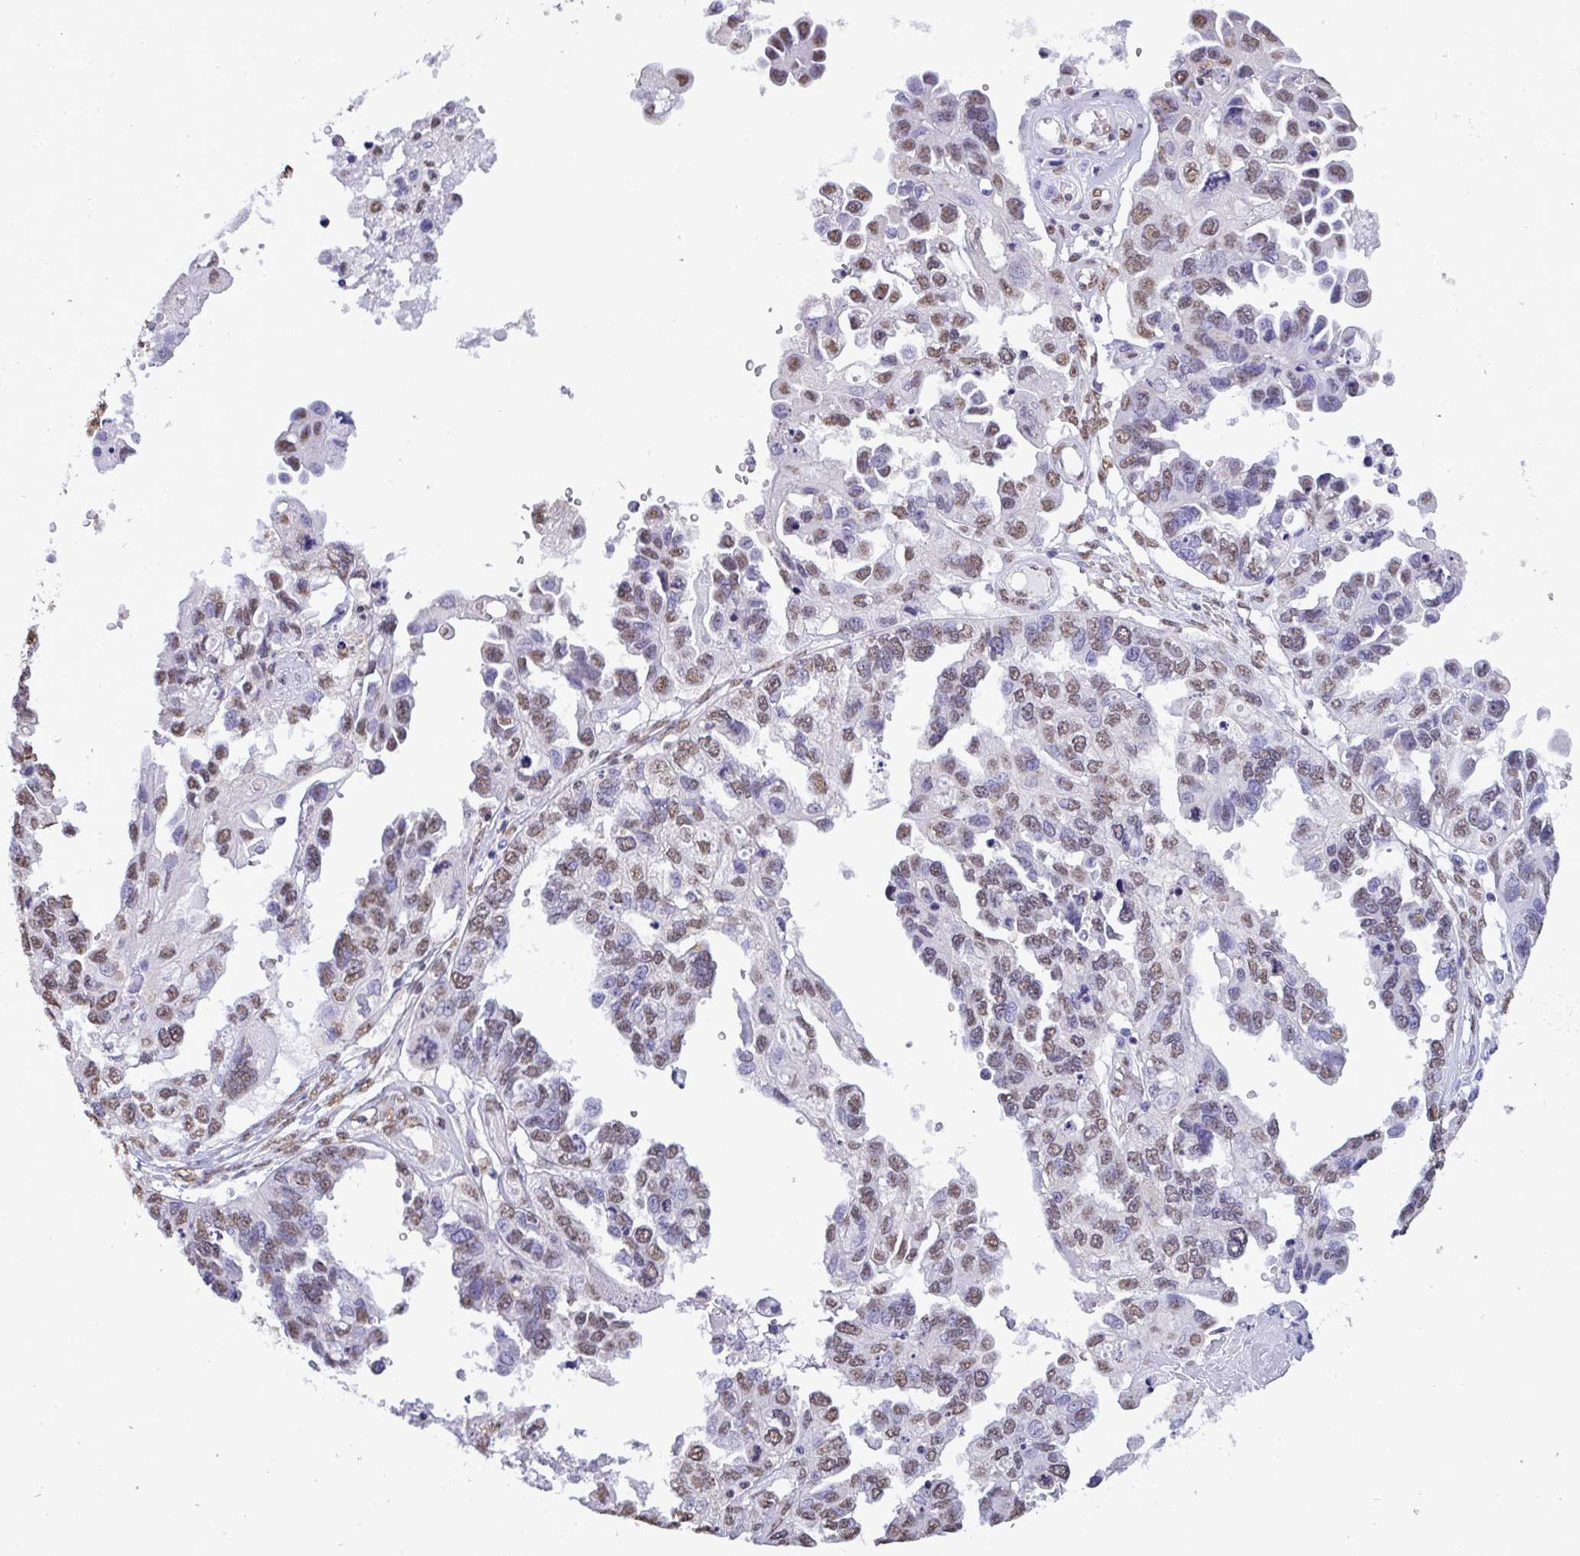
{"staining": {"intensity": "moderate", "quantity": ">75%", "location": "nuclear"}, "tissue": "ovarian cancer", "cell_type": "Tumor cells", "image_type": "cancer", "snomed": [{"axis": "morphology", "description": "Cystadenocarcinoma, serous, NOS"}, {"axis": "topography", "description": "Ovary"}], "caption": "This image demonstrates immunohistochemistry staining of ovarian serous cystadenocarcinoma, with medium moderate nuclear positivity in approximately >75% of tumor cells.", "gene": "SEMA6B", "patient": {"sex": "female", "age": 53}}